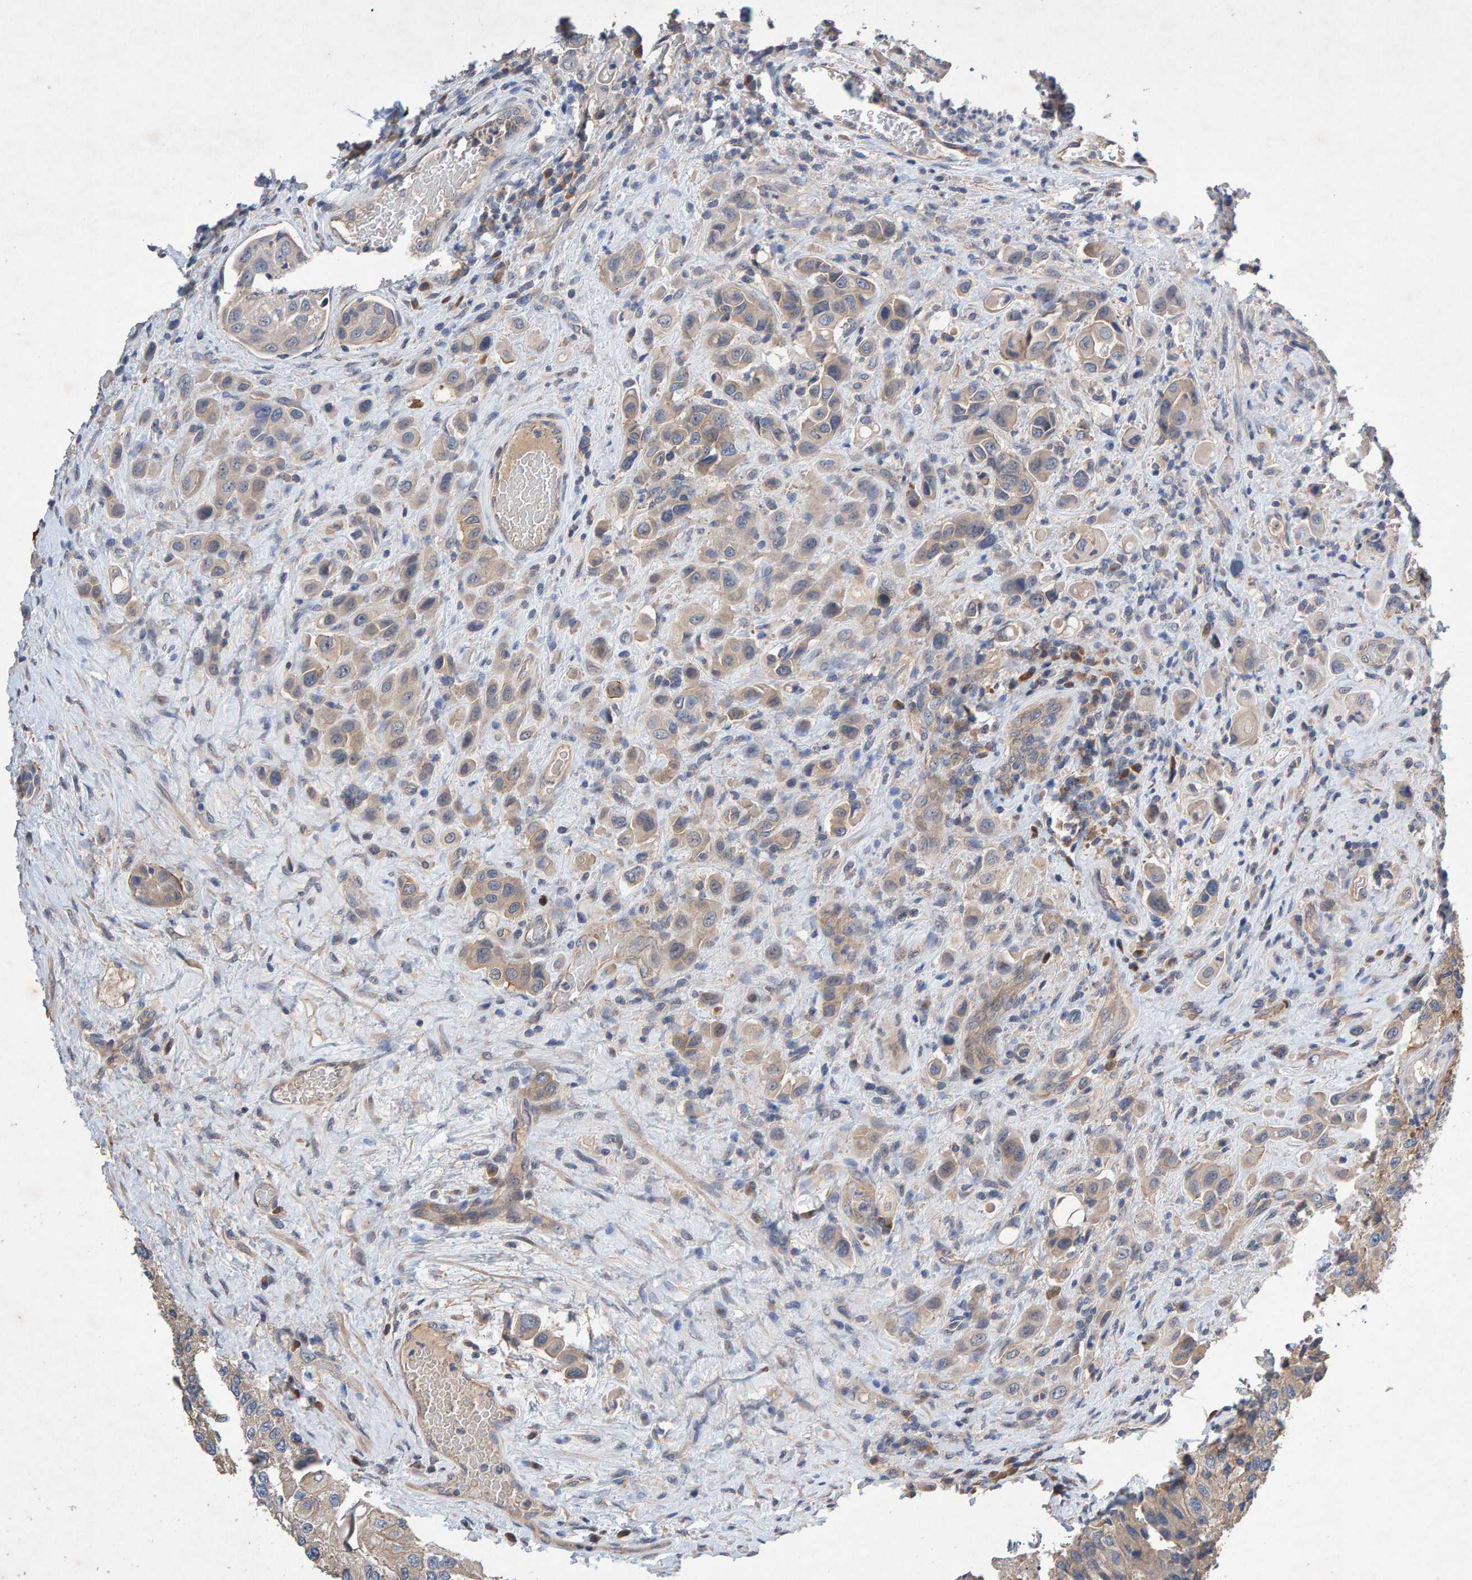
{"staining": {"intensity": "weak", "quantity": "<25%", "location": "cytoplasmic/membranous"}, "tissue": "urothelial cancer", "cell_type": "Tumor cells", "image_type": "cancer", "snomed": [{"axis": "morphology", "description": "Urothelial carcinoma, High grade"}, {"axis": "topography", "description": "Urinary bladder"}], "caption": "The immunohistochemistry (IHC) histopathology image has no significant positivity in tumor cells of urothelial carcinoma (high-grade) tissue.", "gene": "EFR3A", "patient": {"sex": "male", "age": 50}}